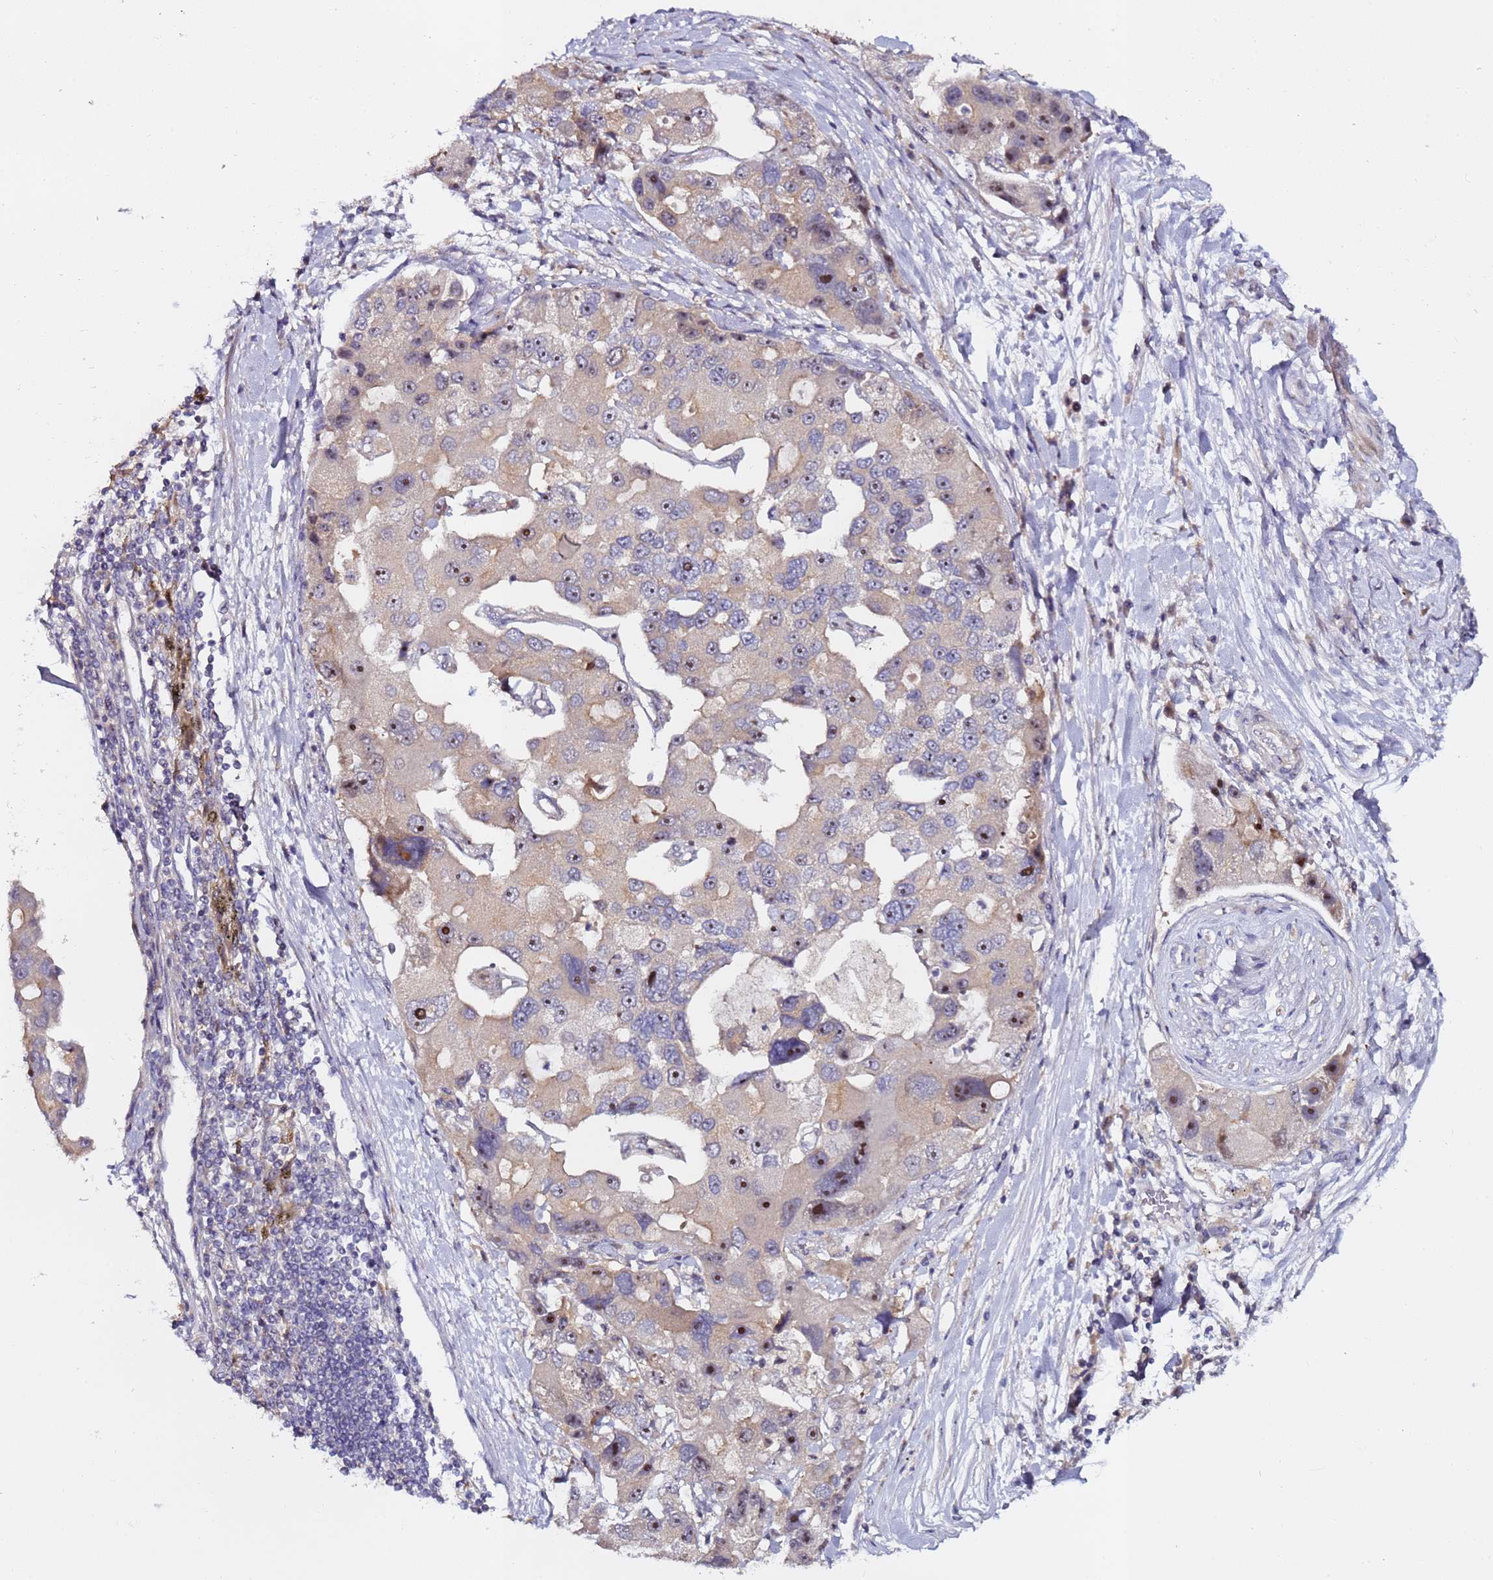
{"staining": {"intensity": "strong", "quantity": "25%-75%", "location": "nuclear"}, "tissue": "lung cancer", "cell_type": "Tumor cells", "image_type": "cancer", "snomed": [{"axis": "morphology", "description": "Adenocarcinoma, NOS"}, {"axis": "topography", "description": "Lung"}], "caption": "Protein staining shows strong nuclear expression in about 25%-75% of tumor cells in lung cancer (adenocarcinoma).", "gene": "KRI1", "patient": {"sex": "female", "age": 54}}